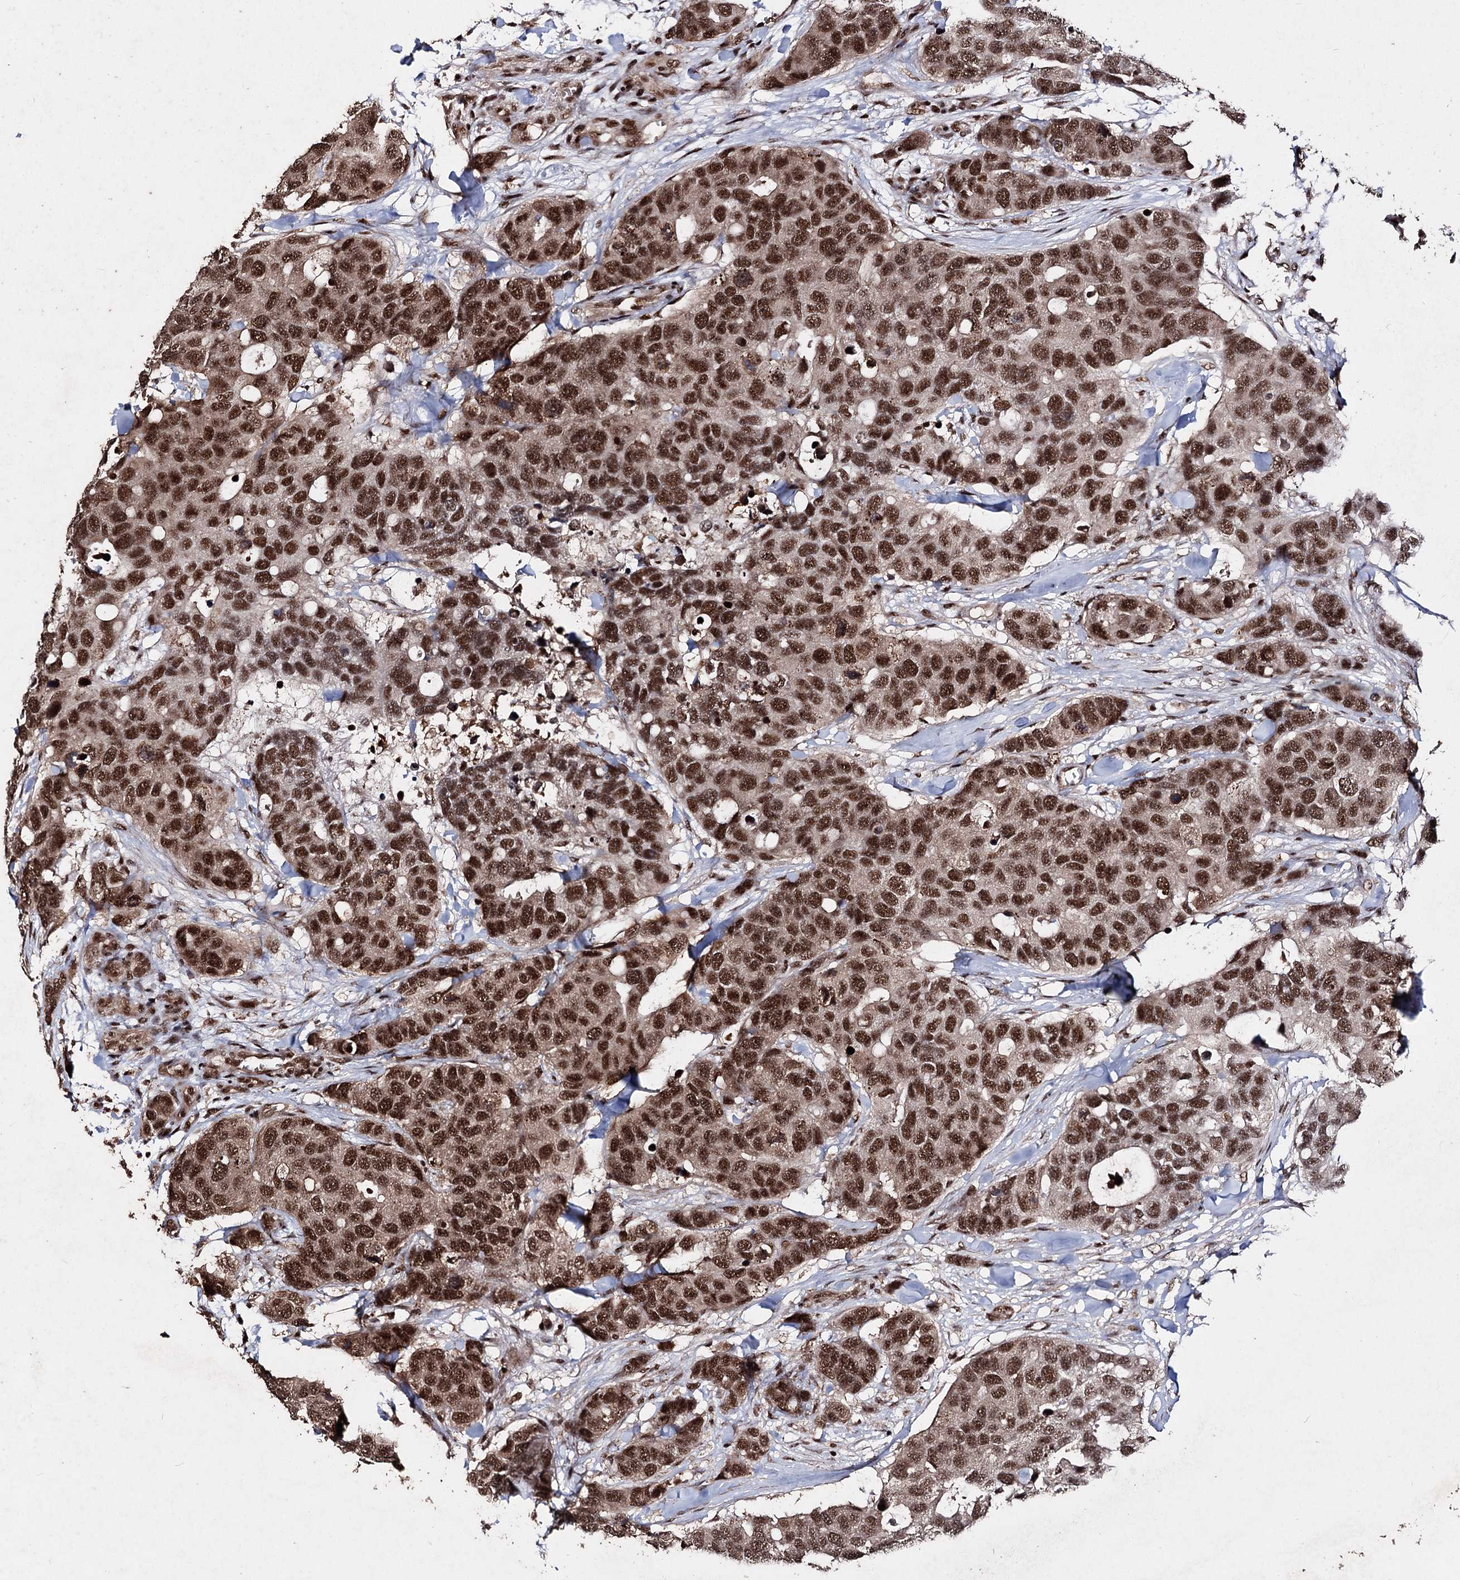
{"staining": {"intensity": "strong", "quantity": ">75%", "location": "nuclear"}, "tissue": "breast cancer", "cell_type": "Tumor cells", "image_type": "cancer", "snomed": [{"axis": "morphology", "description": "Duct carcinoma"}, {"axis": "topography", "description": "Breast"}], "caption": "Brown immunohistochemical staining in breast intraductal carcinoma exhibits strong nuclear expression in about >75% of tumor cells.", "gene": "U2SURP", "patient": {"sex": "female", "age": 83}}